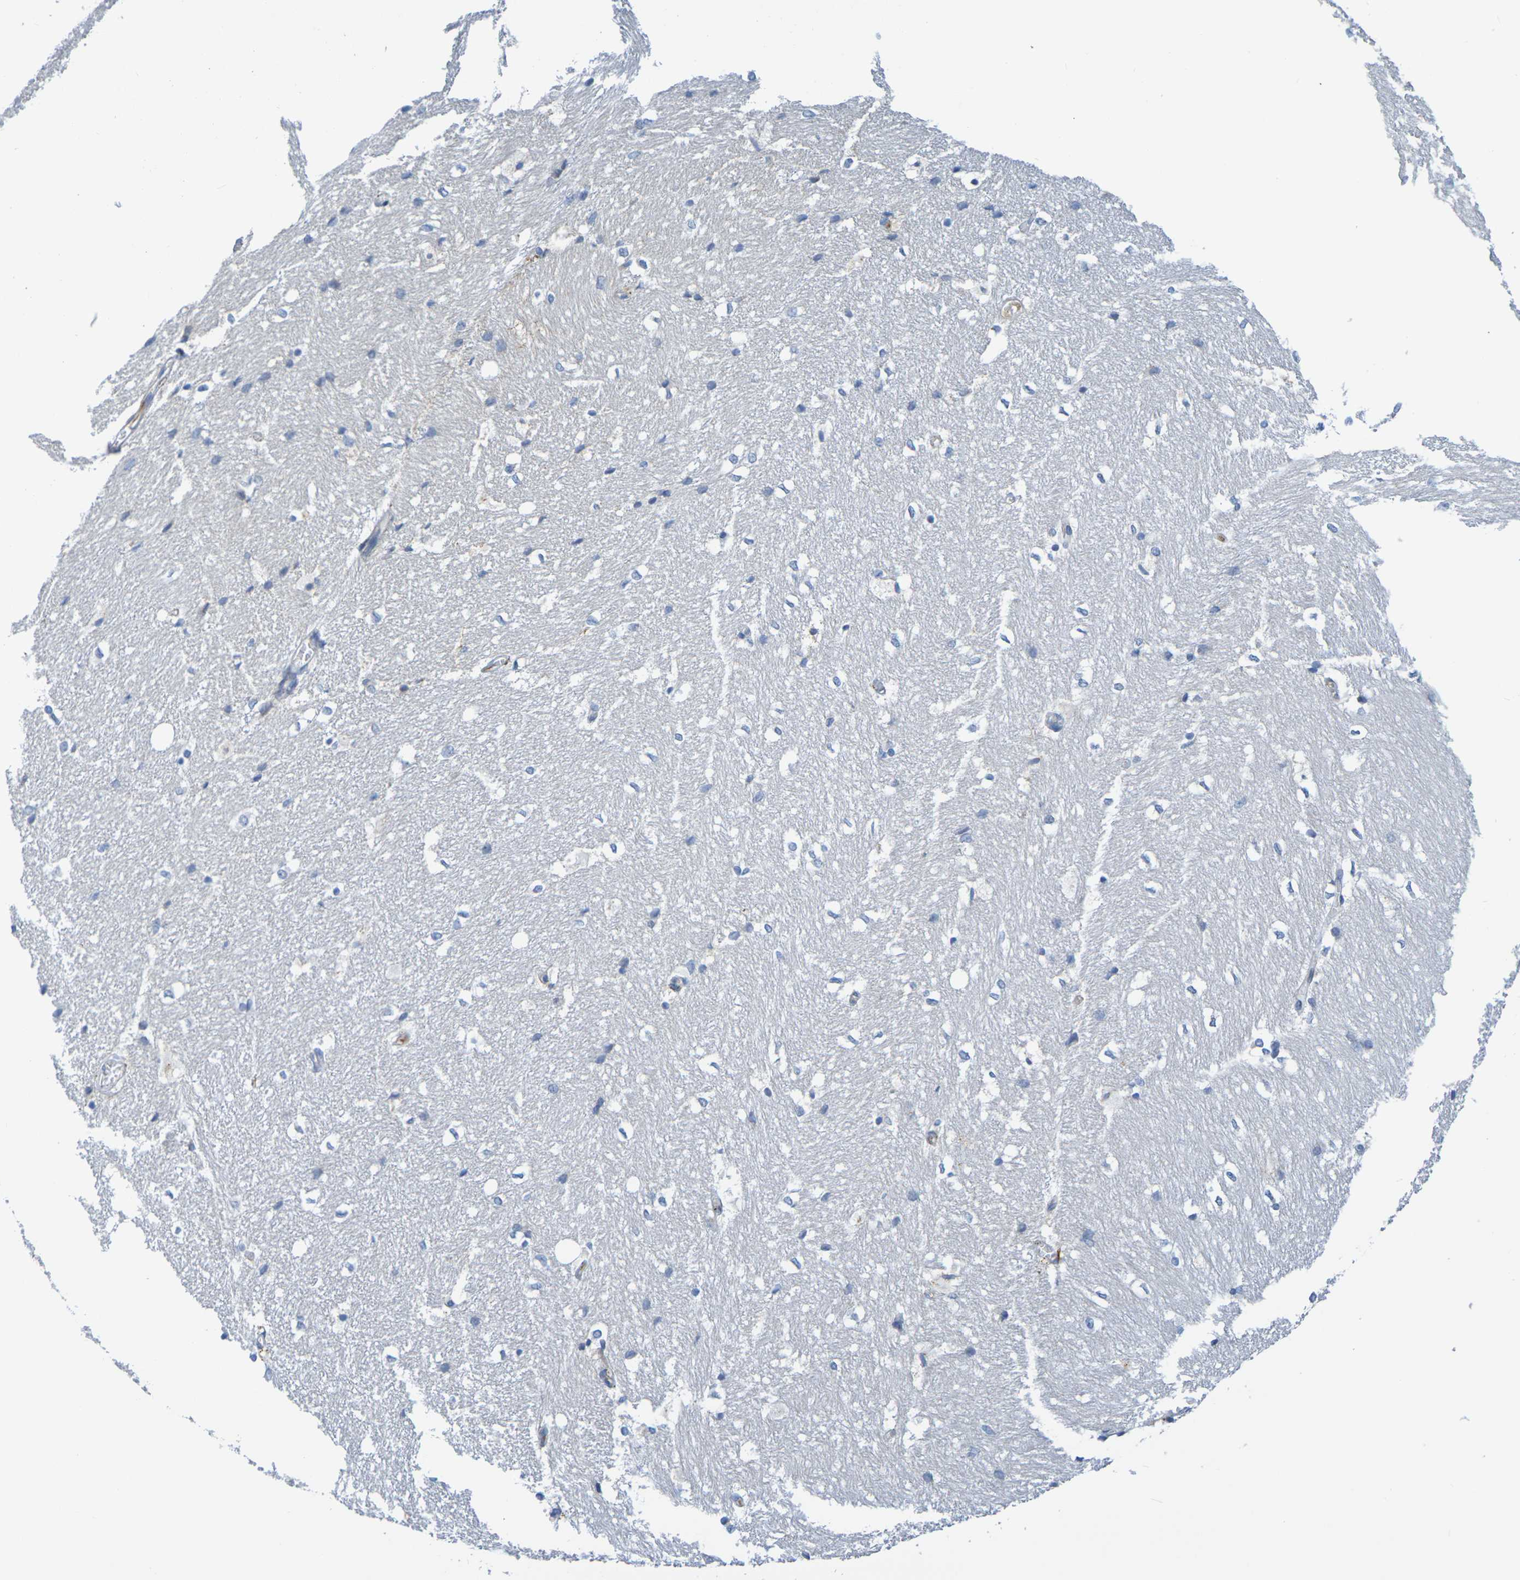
{"staining": {"intensity": "moderate", "quantity": "<25%", "location": "cytoplasmic/membranous"}, "tissue": "hippocampus", "cell_type": "Glial cells", "image_type": "normal", "snomed": [{"axis": "morphology", "description": "Normal tissue, NOS"}, {"axis": "topography", "description": "Hippocampus"}], "caption": "Immunohistochemistry (IHC) of unremarkable human hippocampus demonstrates low levels of moderate cytoplasmic/membranous staining in about <25% of glial cells. The staining was performed using DAB (3,3'-diaminobenzidine), with brown indicating positive protein expression. Nuclei are stained blue with hematoxylin.", "gene": "IL10", "patient": {"sex": "female", "age": 19}}